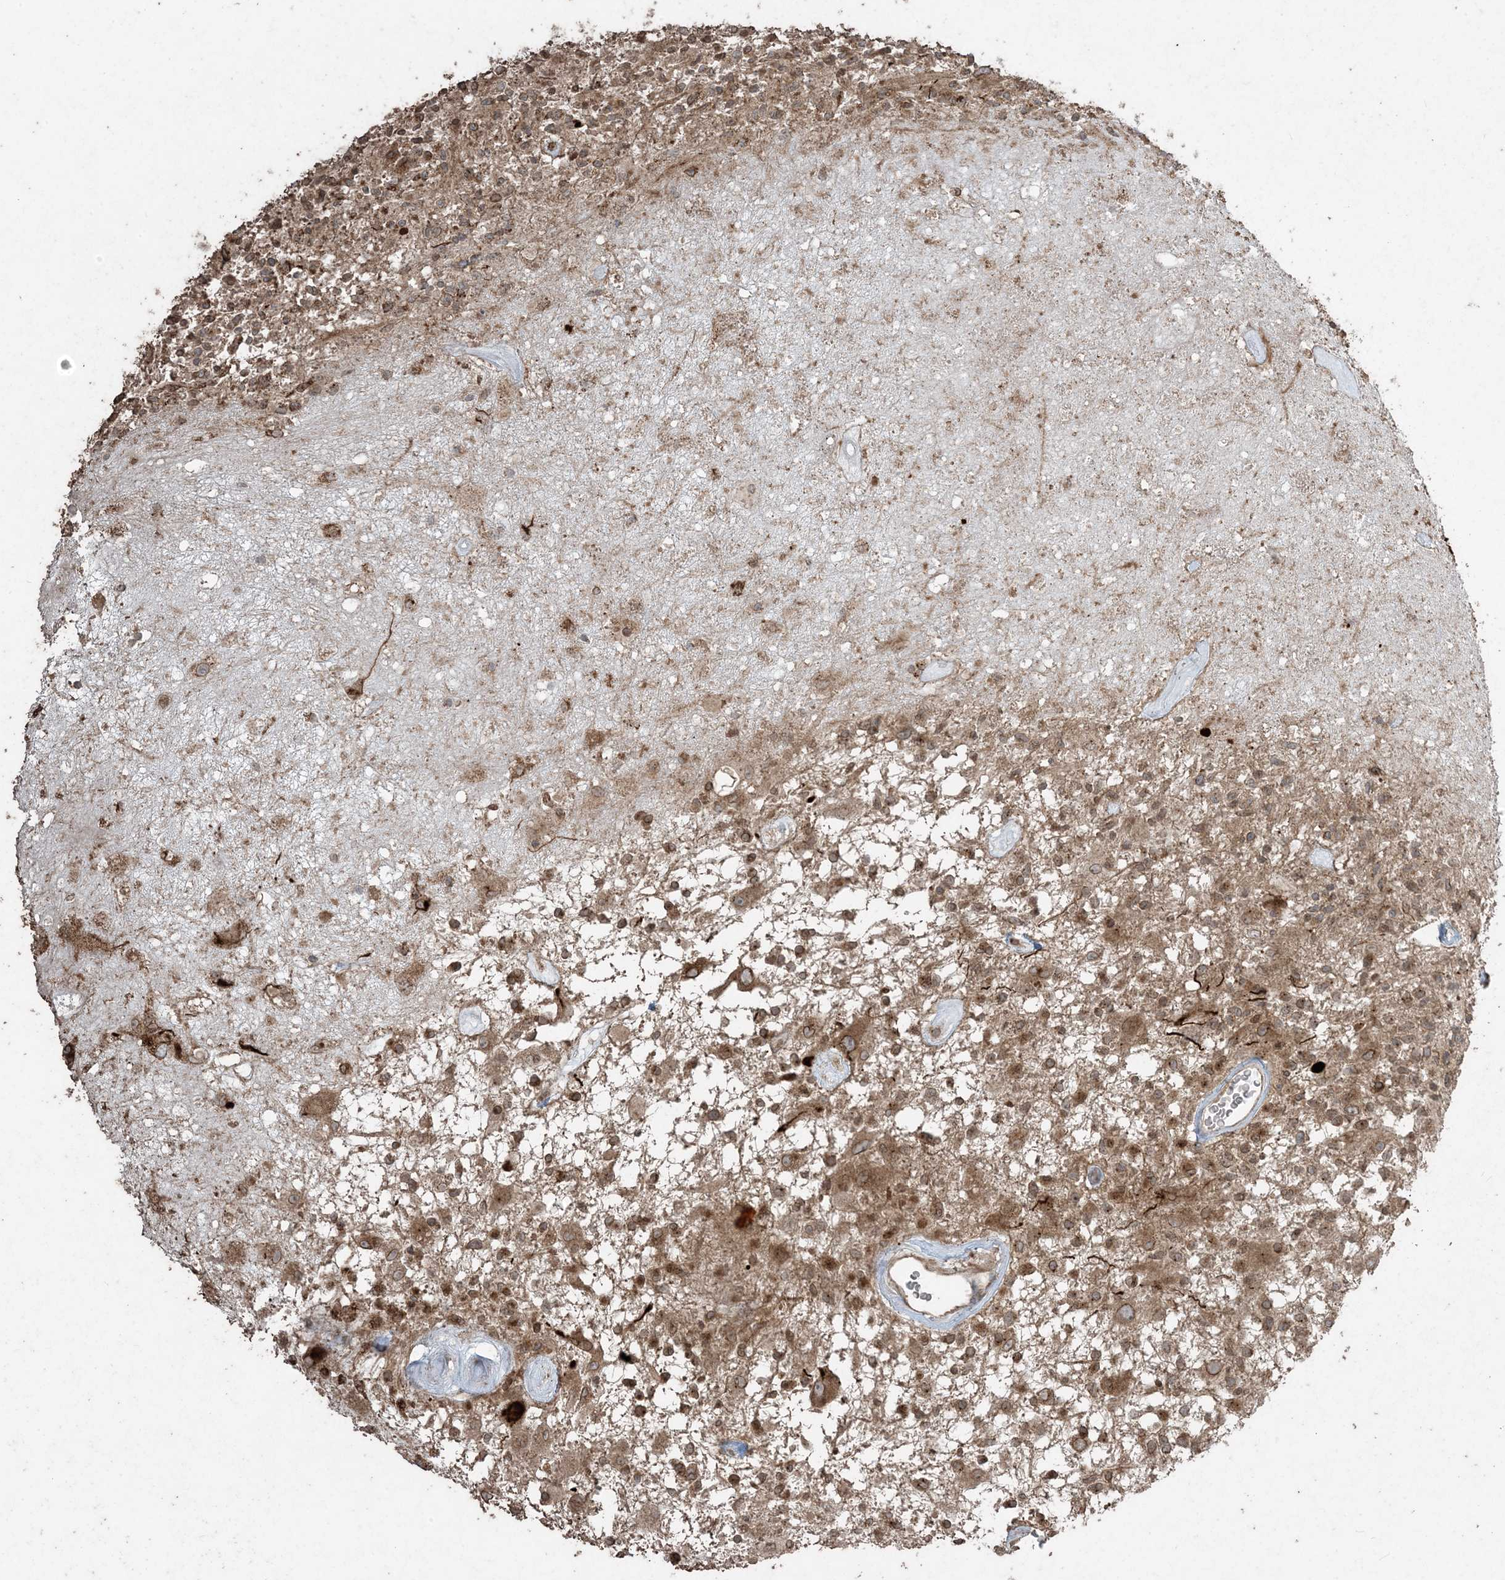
{"staining": {"intensity": "moderate", "quantity": ">75%", "location": "cytoplasmic/membranous"}, "tissue": "glioma", "cell_type": "Tumor cells", "image_type": "cancer", "snomed": [{"axis": "morphology", "description": "Glioma, malignant, High grade"}, {"axis": "morphology", "description": "Glioblastoma, NOS"}, {"axis": "topography", "description": "Brain"}], "caption": "Immunohistochemical staining of human glioma demonstrates medium levels of moderate cytoplasmic/membranous protein positivity in about >75% of tumor cells.", "gene": "DDX19B", "patient": {"sex": "male", "age": 60}}